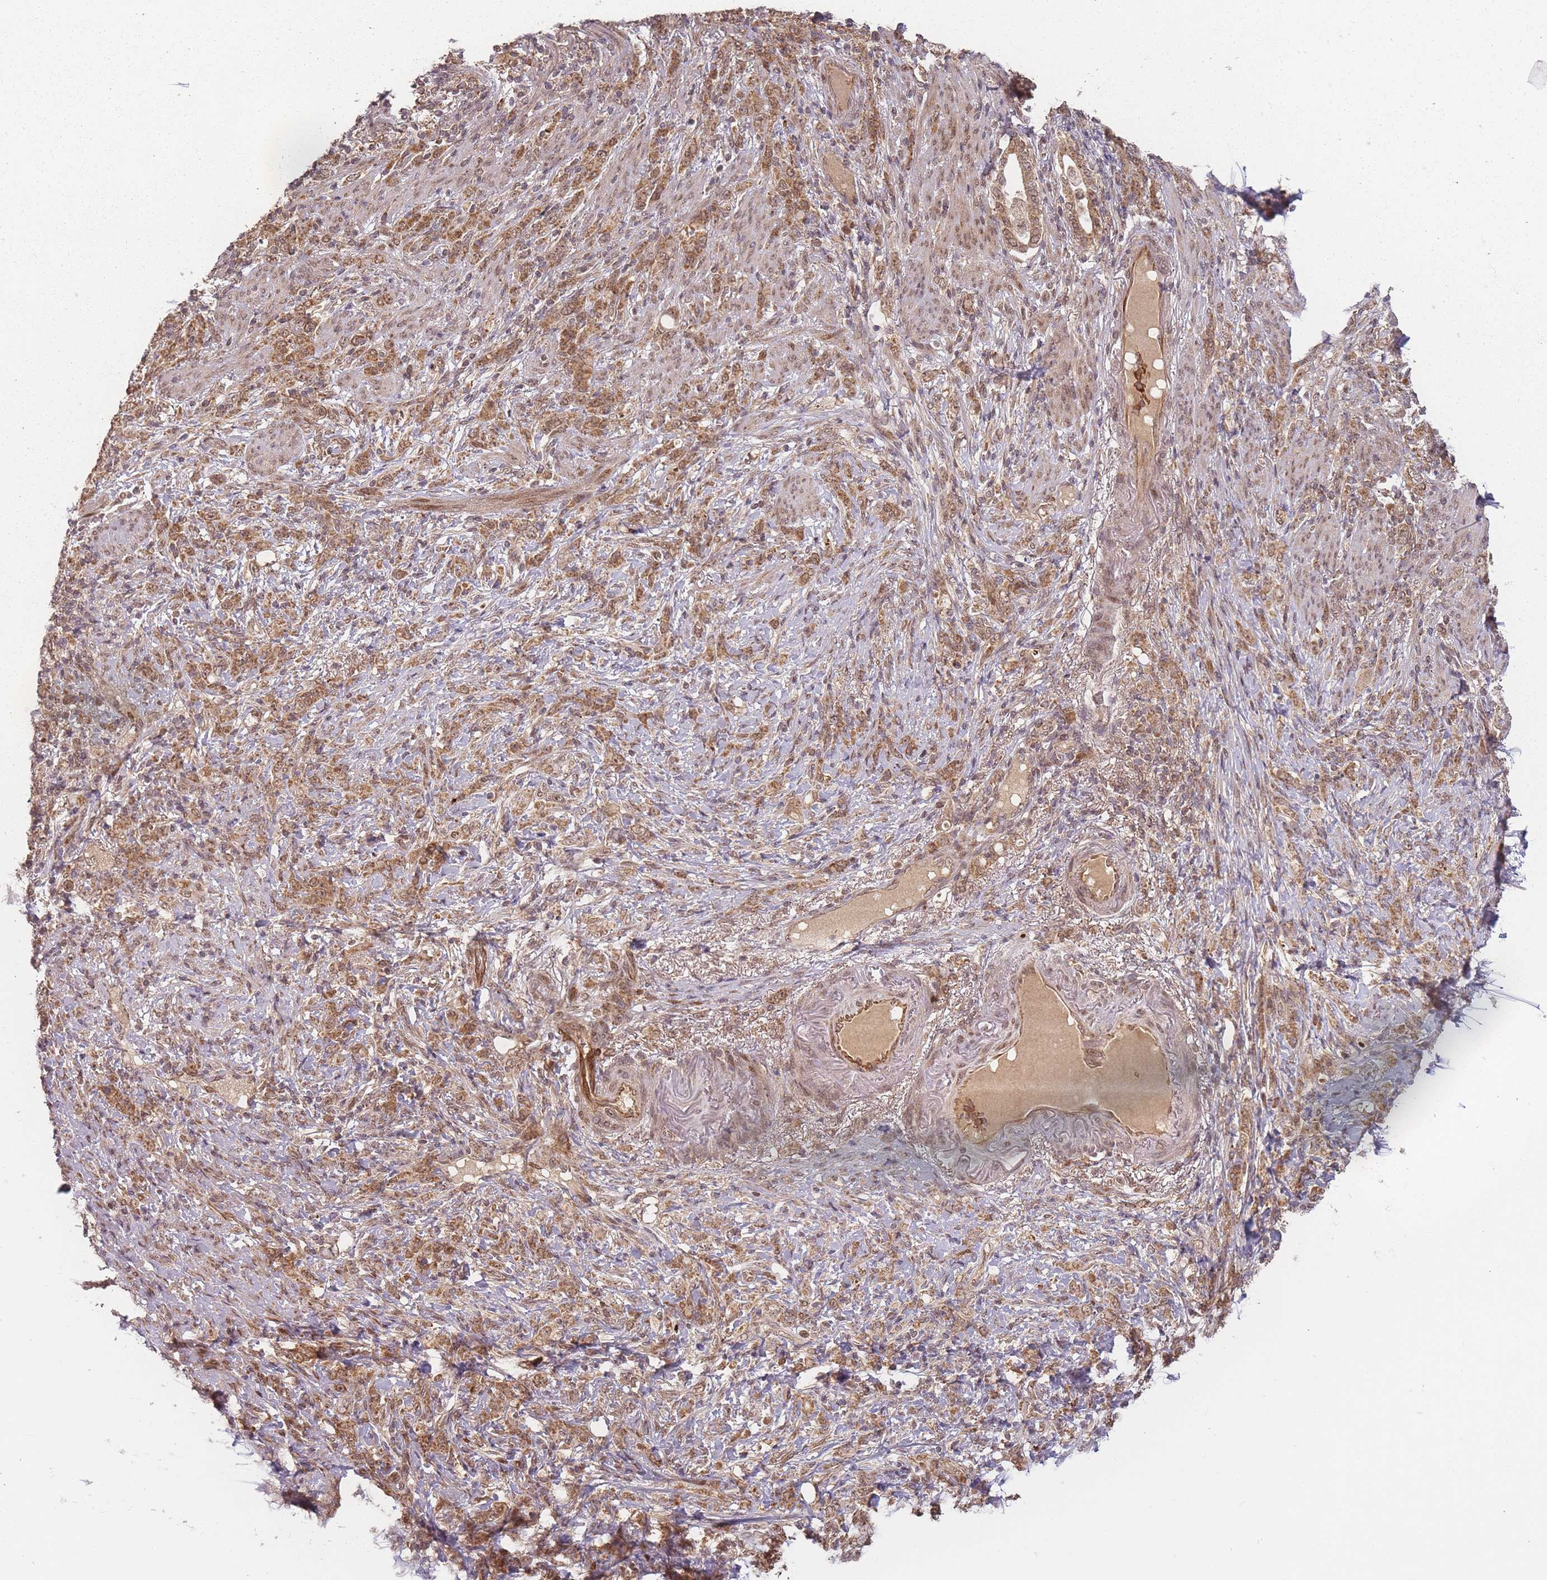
{"staining": {"intensity": "moderate", "quantity": ">75%", "location": "cytoplasmic/membranous,nuclear"}, "tissue": "stomach cancer", "cell_type": "Tumor cells", "image_type": "cancer", "snomed": [{"axis": "morphology", "description": "Normal tissue, NOS"}, {"axis": "morphology", "description": "Adenocarcinoma, NOS"}, {"axis": "topography", "description": "Stomach"}], "caption": "DAB immunohistochemical staining of human stomach adenocarcinoma displays moderate cytoplasmic/membranous and nuclear protein staining in approximately >75% of tumor cells.", "gene": "ZNF497", "patient": {"sex": "female", "age": 79}}